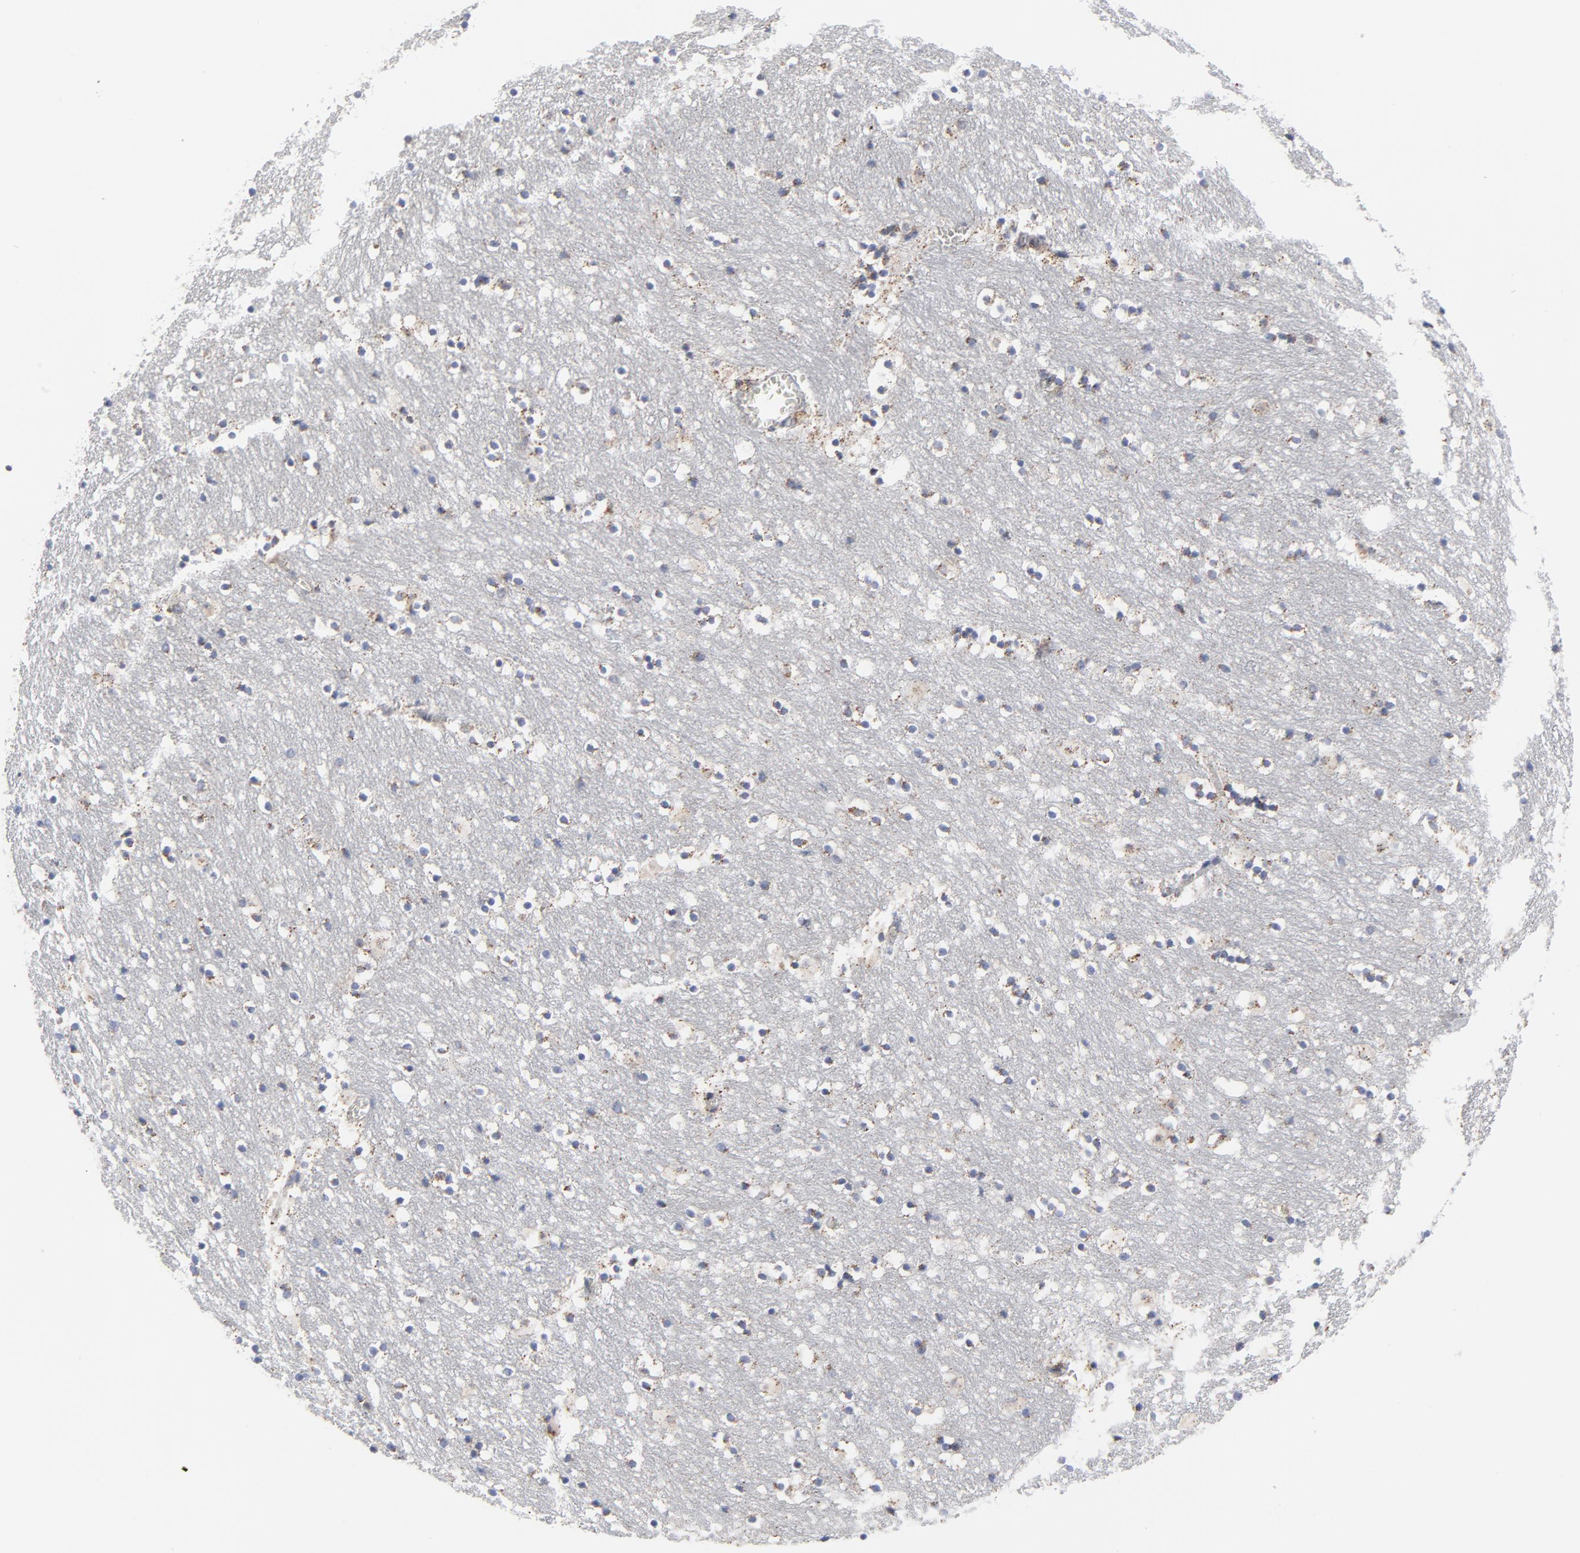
{"staining": {"intensity": "negative", "quantity": "none", "location": "none"}, "tissue": "caudate", "cell_type": "Glial cells", "image_type": "normal", "snomed": [{"axis": "morphology", "description": "Normal tissue, NOS"}, {"axis": "topography", "description": "Lateral ventricle wall"}], "caption": "The IHC photomicrograph has no significant staining in glial cells of caudate. Nuclei are stained in blue.", "gene": "TXNRD2", "patient": {"sex": "male", "age": 45}}